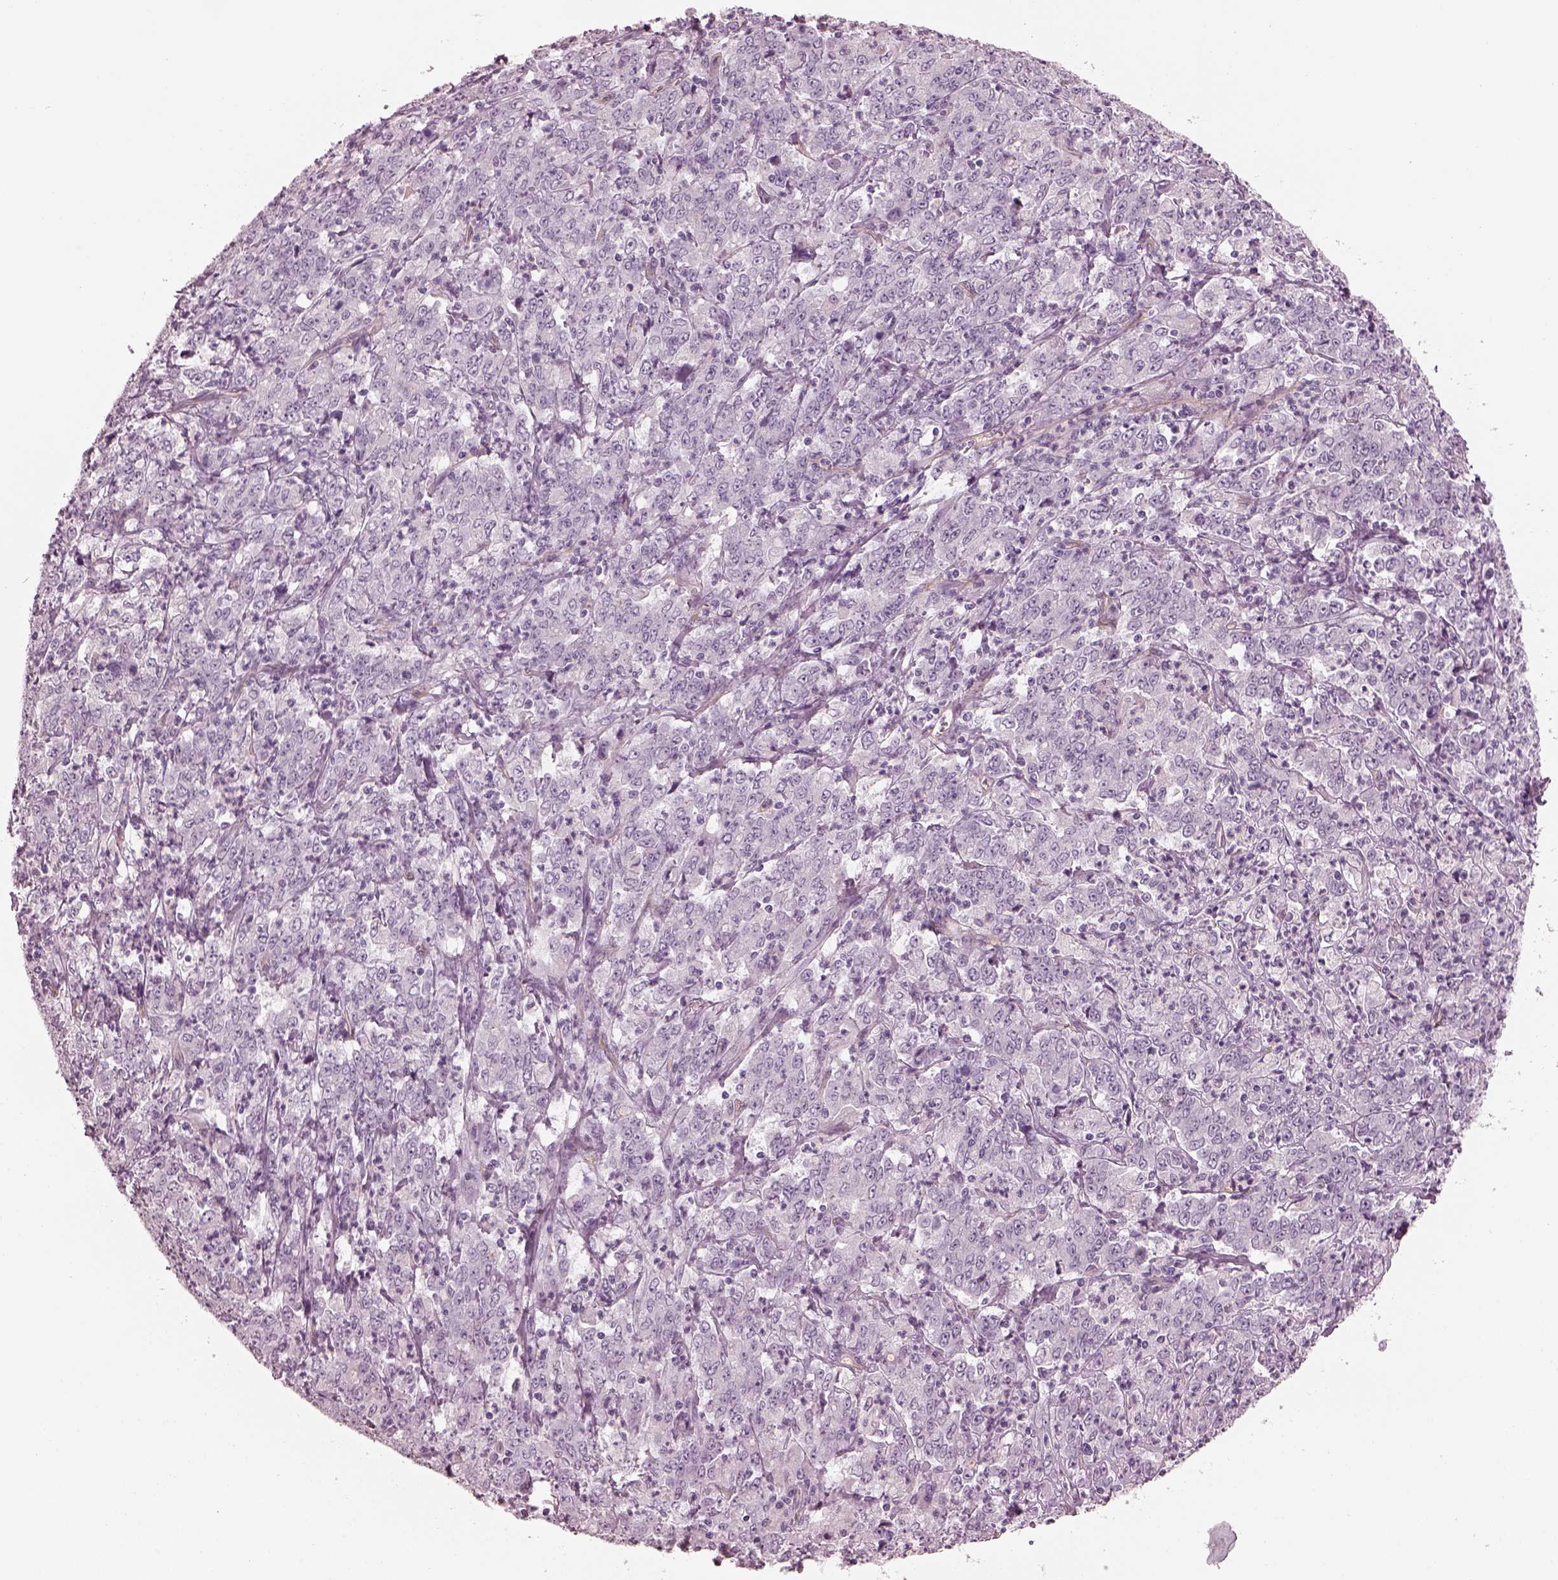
{"staining": {"intensity": "negative", "quantity": "none", "location": "none"}, "tissue": "stomach cancer", "cell_type": "Tumor cells", "image_type": "cancer", "snomed": [{"axis": "morphology", "description": "Adenocarcinoma, NOS"}, {"axis": "topography", "description": "Stomach, lower"}], "caption": "This is a micrograph of immunohistochemistry staining of stomach adenocarcinoma, which shows no positivity in tumor cells.", "gene": "EIF4E1B", "patient": {"sex": "female", "age": 71}}